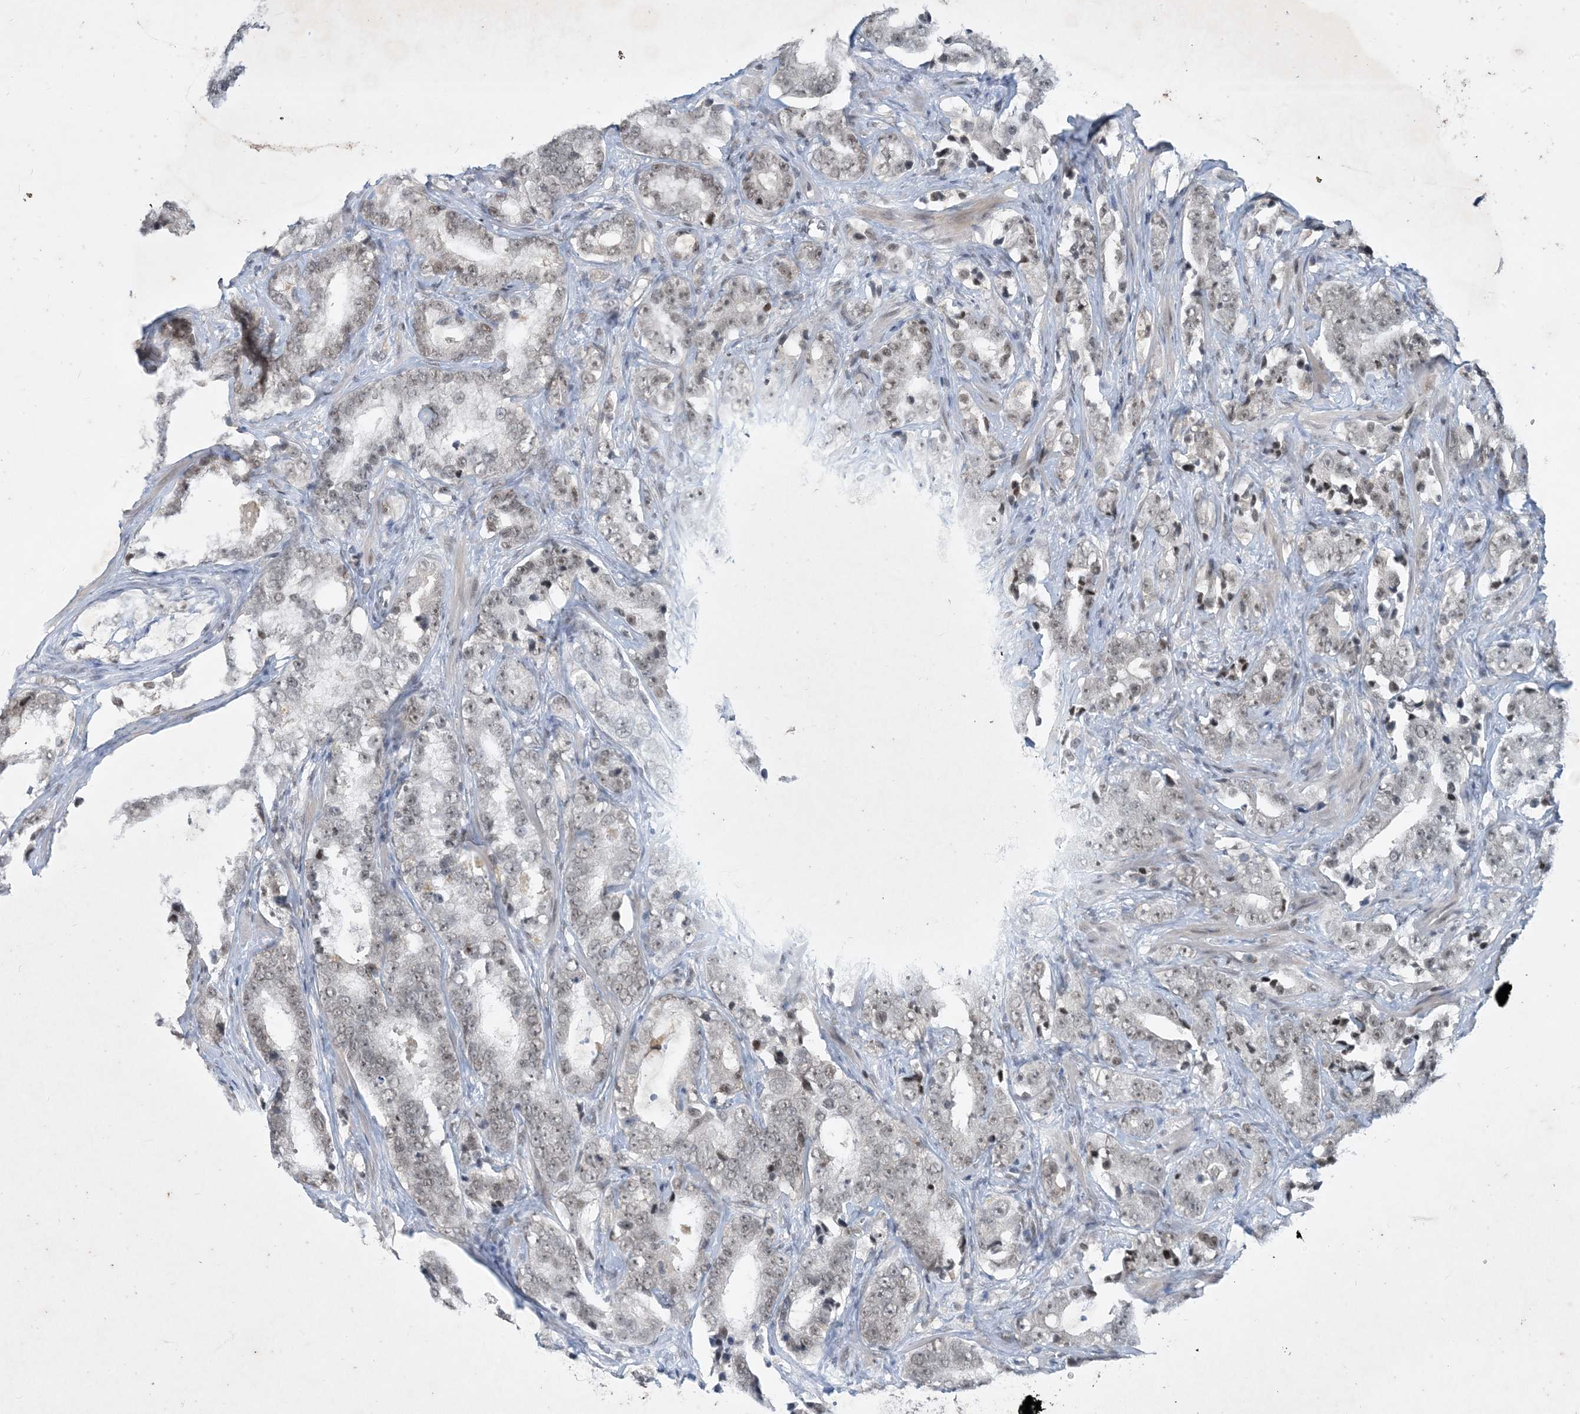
{"staining": {"intensity": "weak", "quantity": ">75%", "location": "nuclear"}, "tissue": "prostate cancer", "cell_type": "Tumor cells", "image_type": "cancer", "snomed": [{"axis": "morphology", "description": "Adenocarcinoma, High grade"}, {"axis": "topography", "description": "Prostate"}], "caption": "Protein expression analysis of human high-grade adenocarcinoma (prostate) reveals weak nuclear positivity in approximately >75% of tumor cells.", "gene": "ZNF674", "patient": {"sex": "male", "age": 62}}